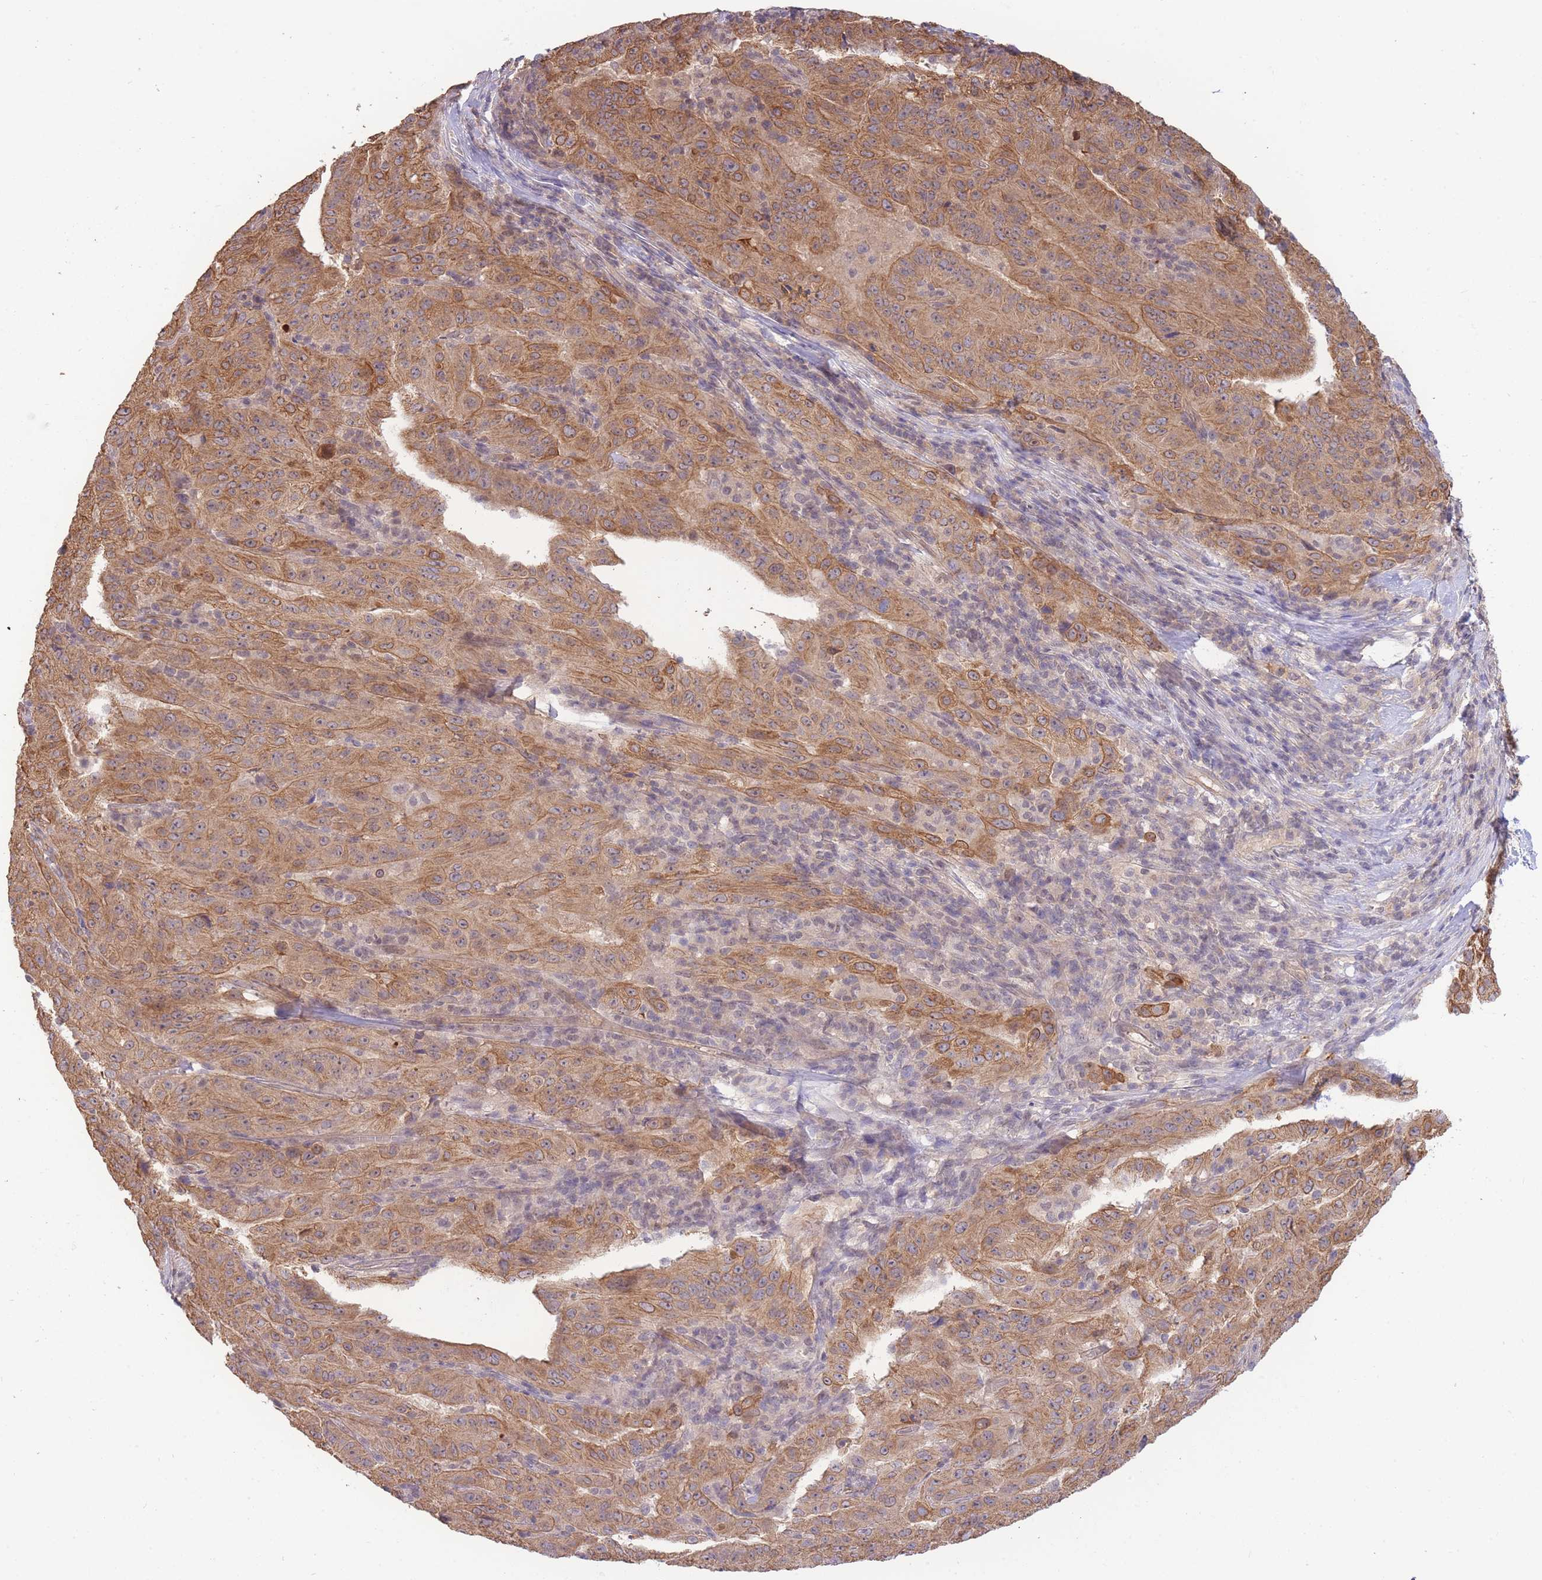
{"staining": {"intensity": "moderate", "quantity": ">75%", "location": "cytoplasmic/membranous"}, "tissue": "pancreatic cancer", "cell_type": "Tumor cells", "image_type": "cancer", "snomed": [{"axis": "morphology", "description": "Adenocarcinoma, NOS"}, {"axis": "topography", "description": "Pancreas"}], "caption": "About >75% of tumor cells in pancreatic cancer display moderate cytoplasmic/membranous protein staining as visualized by brown immunohistochemical staining.", "gene": "SMC6", "patient": {"sex": "male", "age": 63}}